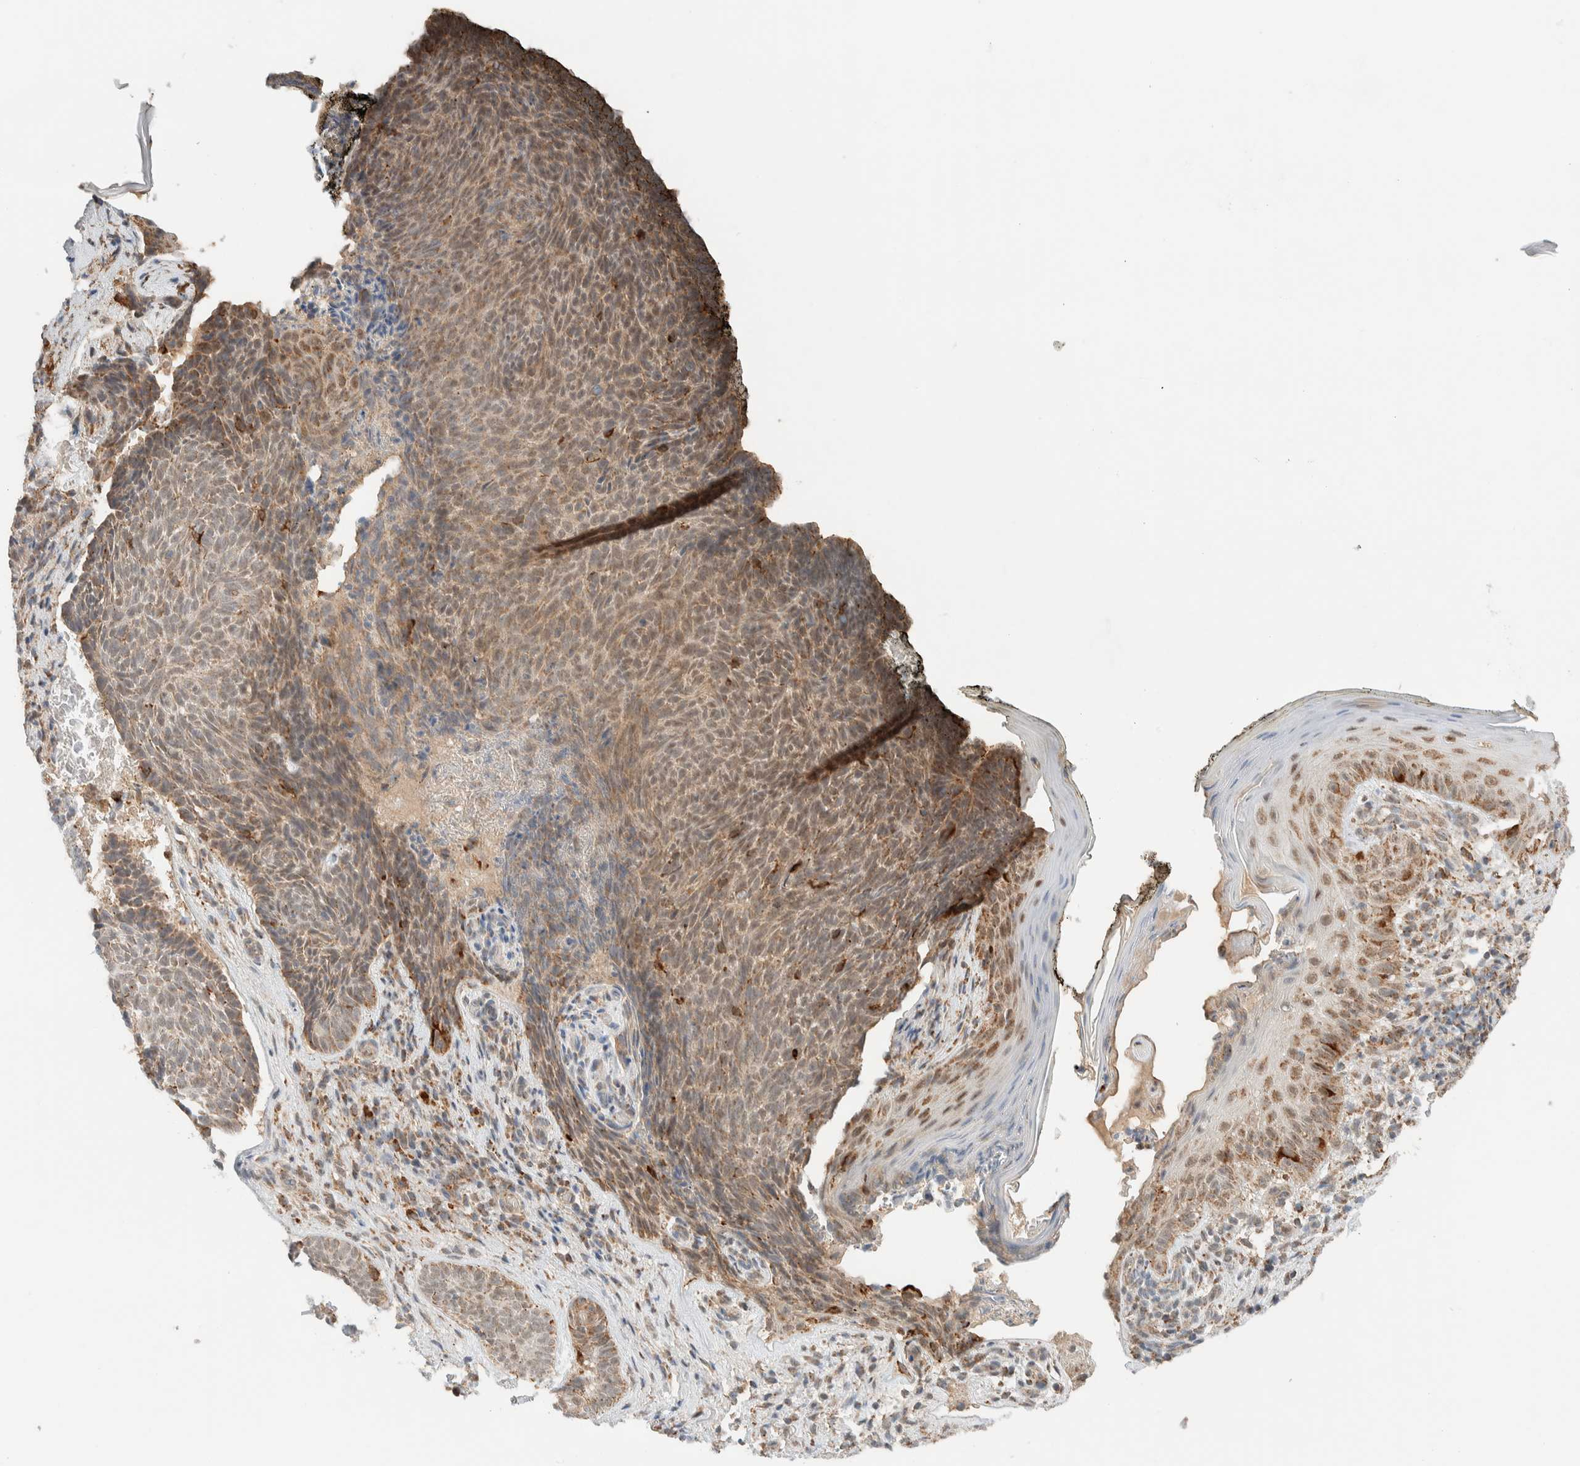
{"staining": {"intensity": "moderate", "quantity": ">75%", "location": "cytoplasmic/membranous"}, "tissue": "skin cancer", "cell_type": "Tumor cells", "image_type": "cancer", "snomed": [{"axis": "morphology", "description": "Basal cell carcinoma"}, {"axis": "topography", "description": "Skin"}], "caption": "Immunohistochemistry (IHC) image of skin cancer (basal cell carcinoma) stained for a protein (brown), which shows medium levels of moderate cytoplasmic/membranous staining in about >75% of tumor cells.", "gene": "MRPL41", "patient": {"sex": "male", "age": 61}}